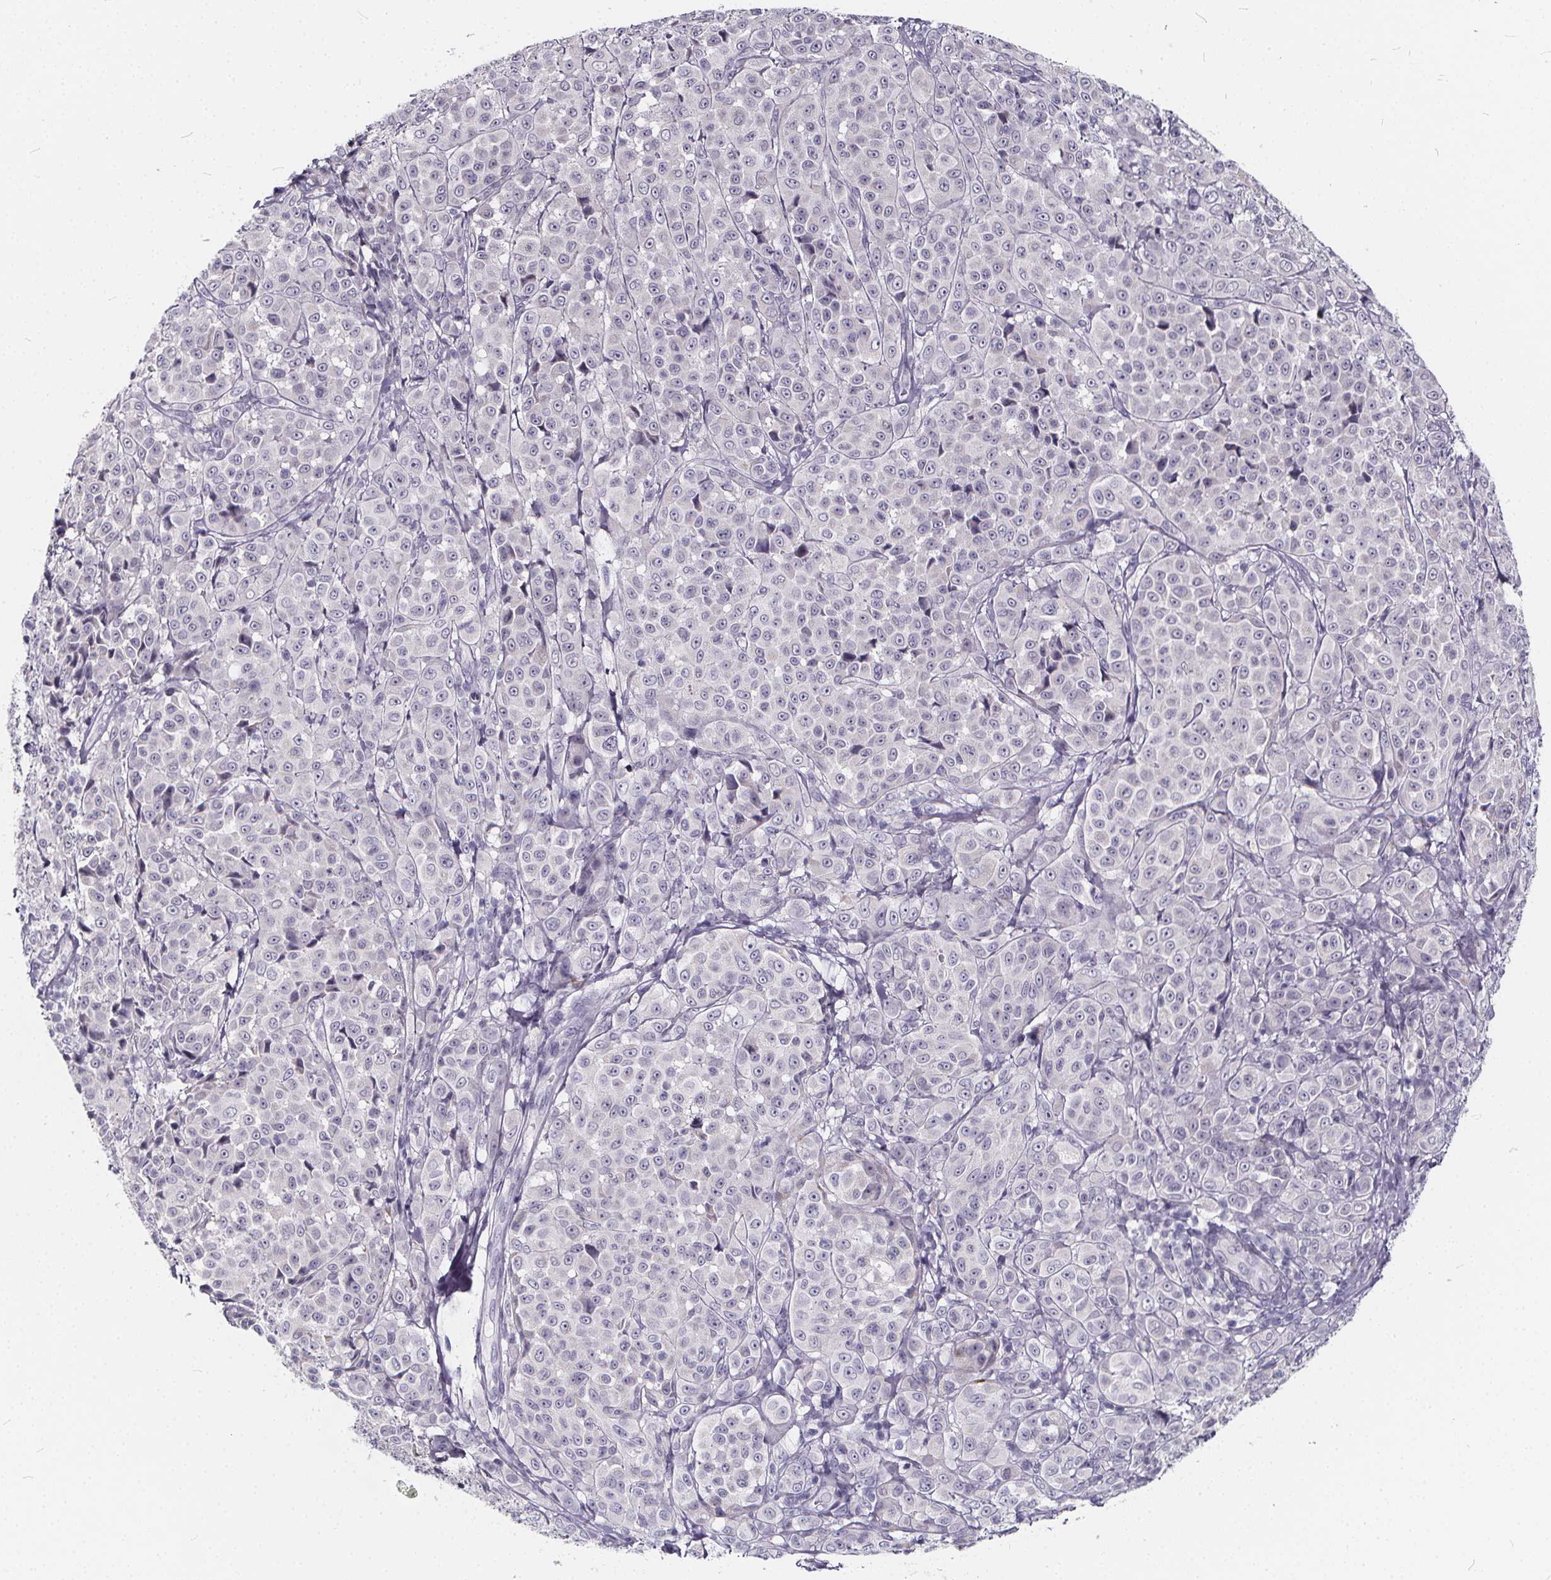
{"staining": {"intensity": "negative", "quantity": "none", "location": "none"}, "tissue": "melanoma", "cell_type": "Tumor cells", "image_type": "cancer", "snomed": [{"axis": "morphology", "description": "Malignant melanoma, NOS"}, {"axis": "topography", "description": "Skin"}], "caption": "An immunohistochemistry (IHC) micrograph of malignant melanoma is shown. There is no staining in tumor cells of malignant melanoma. (Stains: DAB (3,3'-diaminobenzidine) immunohistochemistry with hematoxylin counter stain, Microscopy: brightfield microscopy at high magnification).", "gene": "SPEF2", "patient": {"sex": "male", "age": 89}}